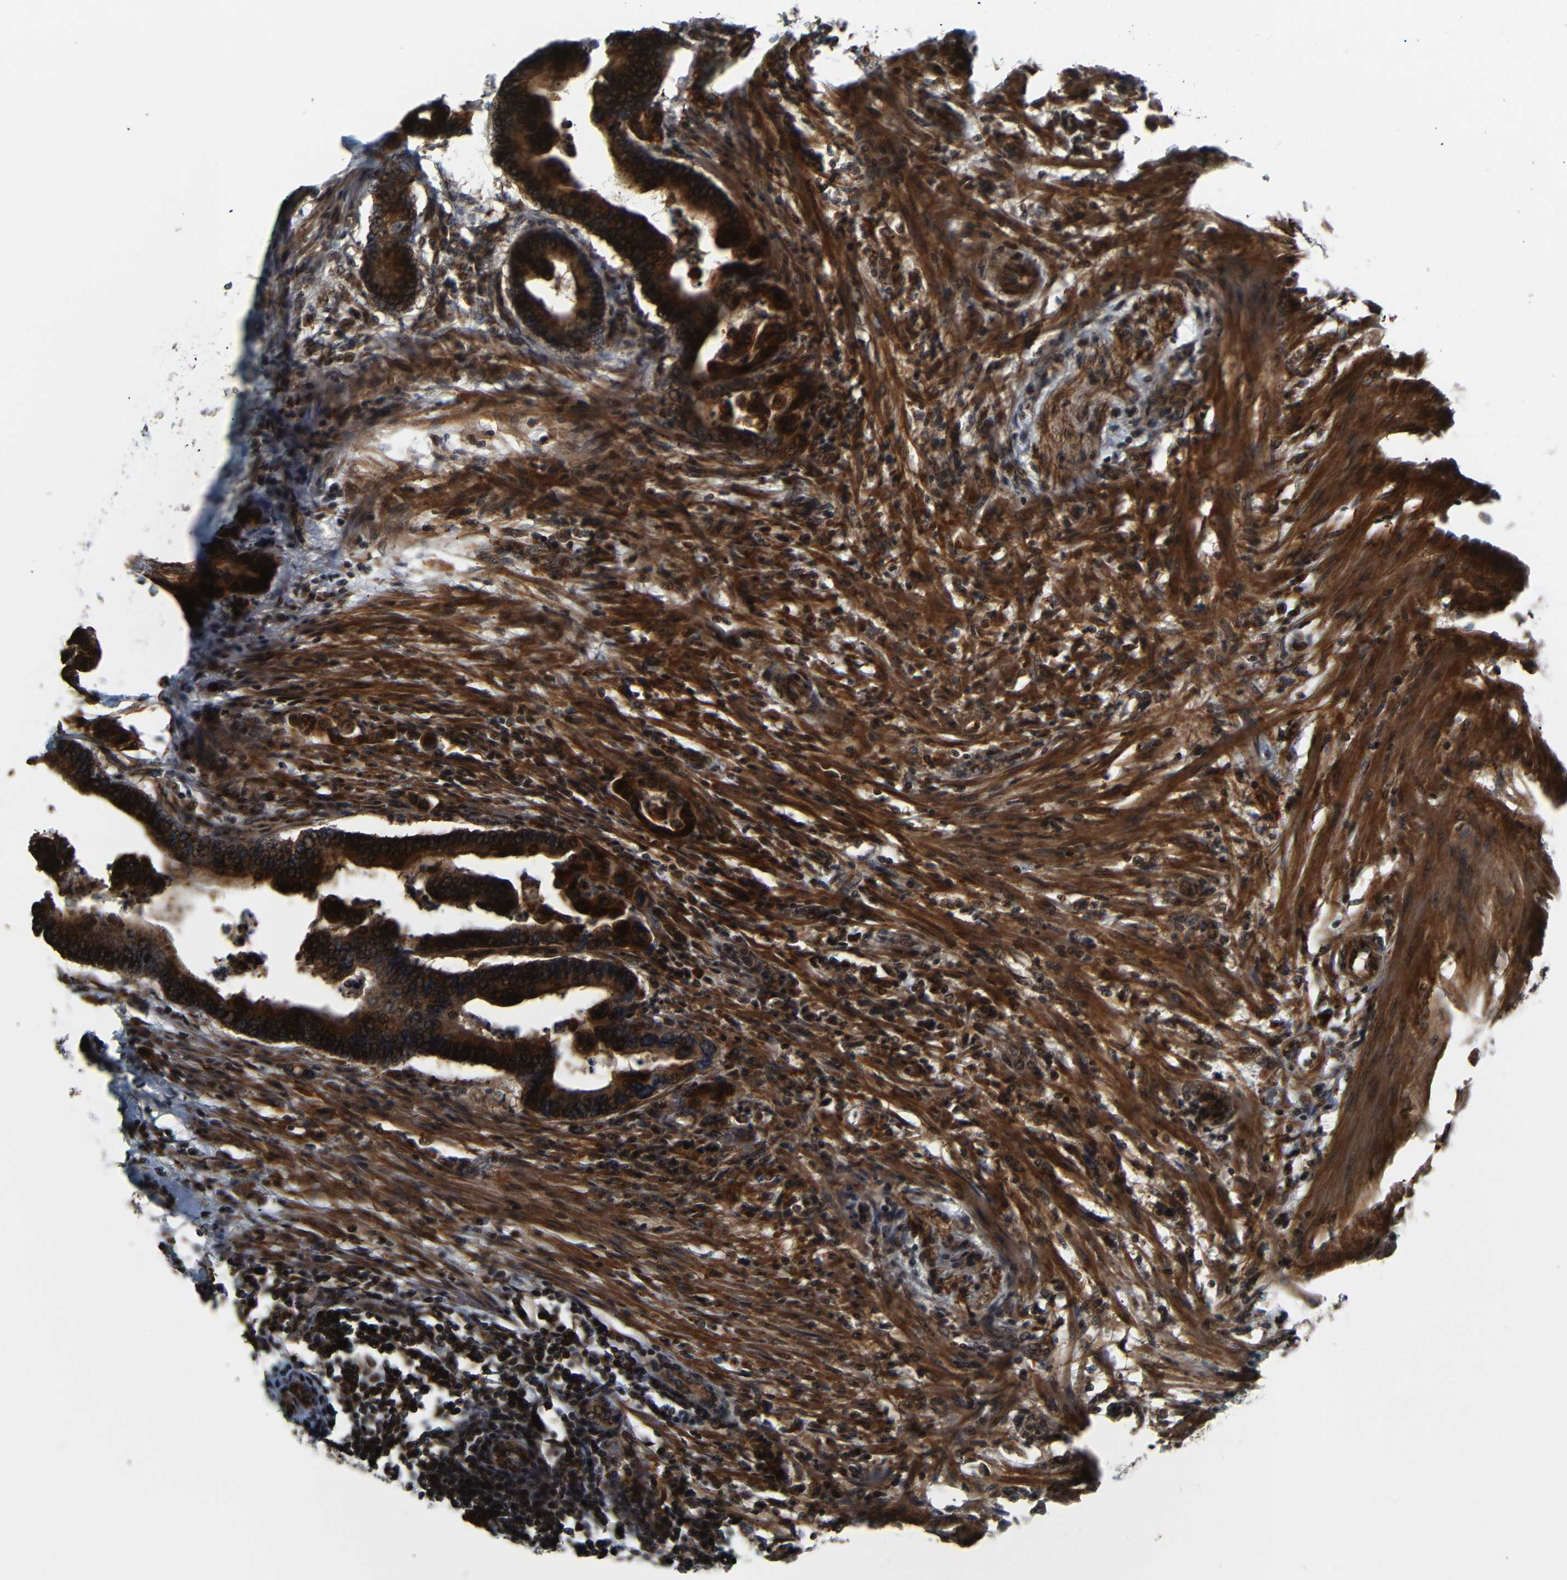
{"staining": {"intensity": "strong", "quantity": ">75%", "location": "cytoplasmic/membranous,nuclear"}, "tissue": "colorectal cancer", "cell_type": "Tumor cells", "image_type": "cancer", "snomed": [{"axis": "morphology", "description": "Normal tissue, NOS"}, {"axis": "morphology", "description": "Adenocarcinoma, NOS"}, {"axis": "topography", "description": "Colon"}], "caption": "Immunohistochemical staining of colorectal cancer reveals strong cytoplasmic/membranous and nuclear protein expression in about >75% of tumor cells. (Stains: DAB in brown, nuclei in blue, Microscopy: brightfield microscopy at high magnification).", "gene": "AKAP9", "patient": {"sex": "male", "age": 82}}